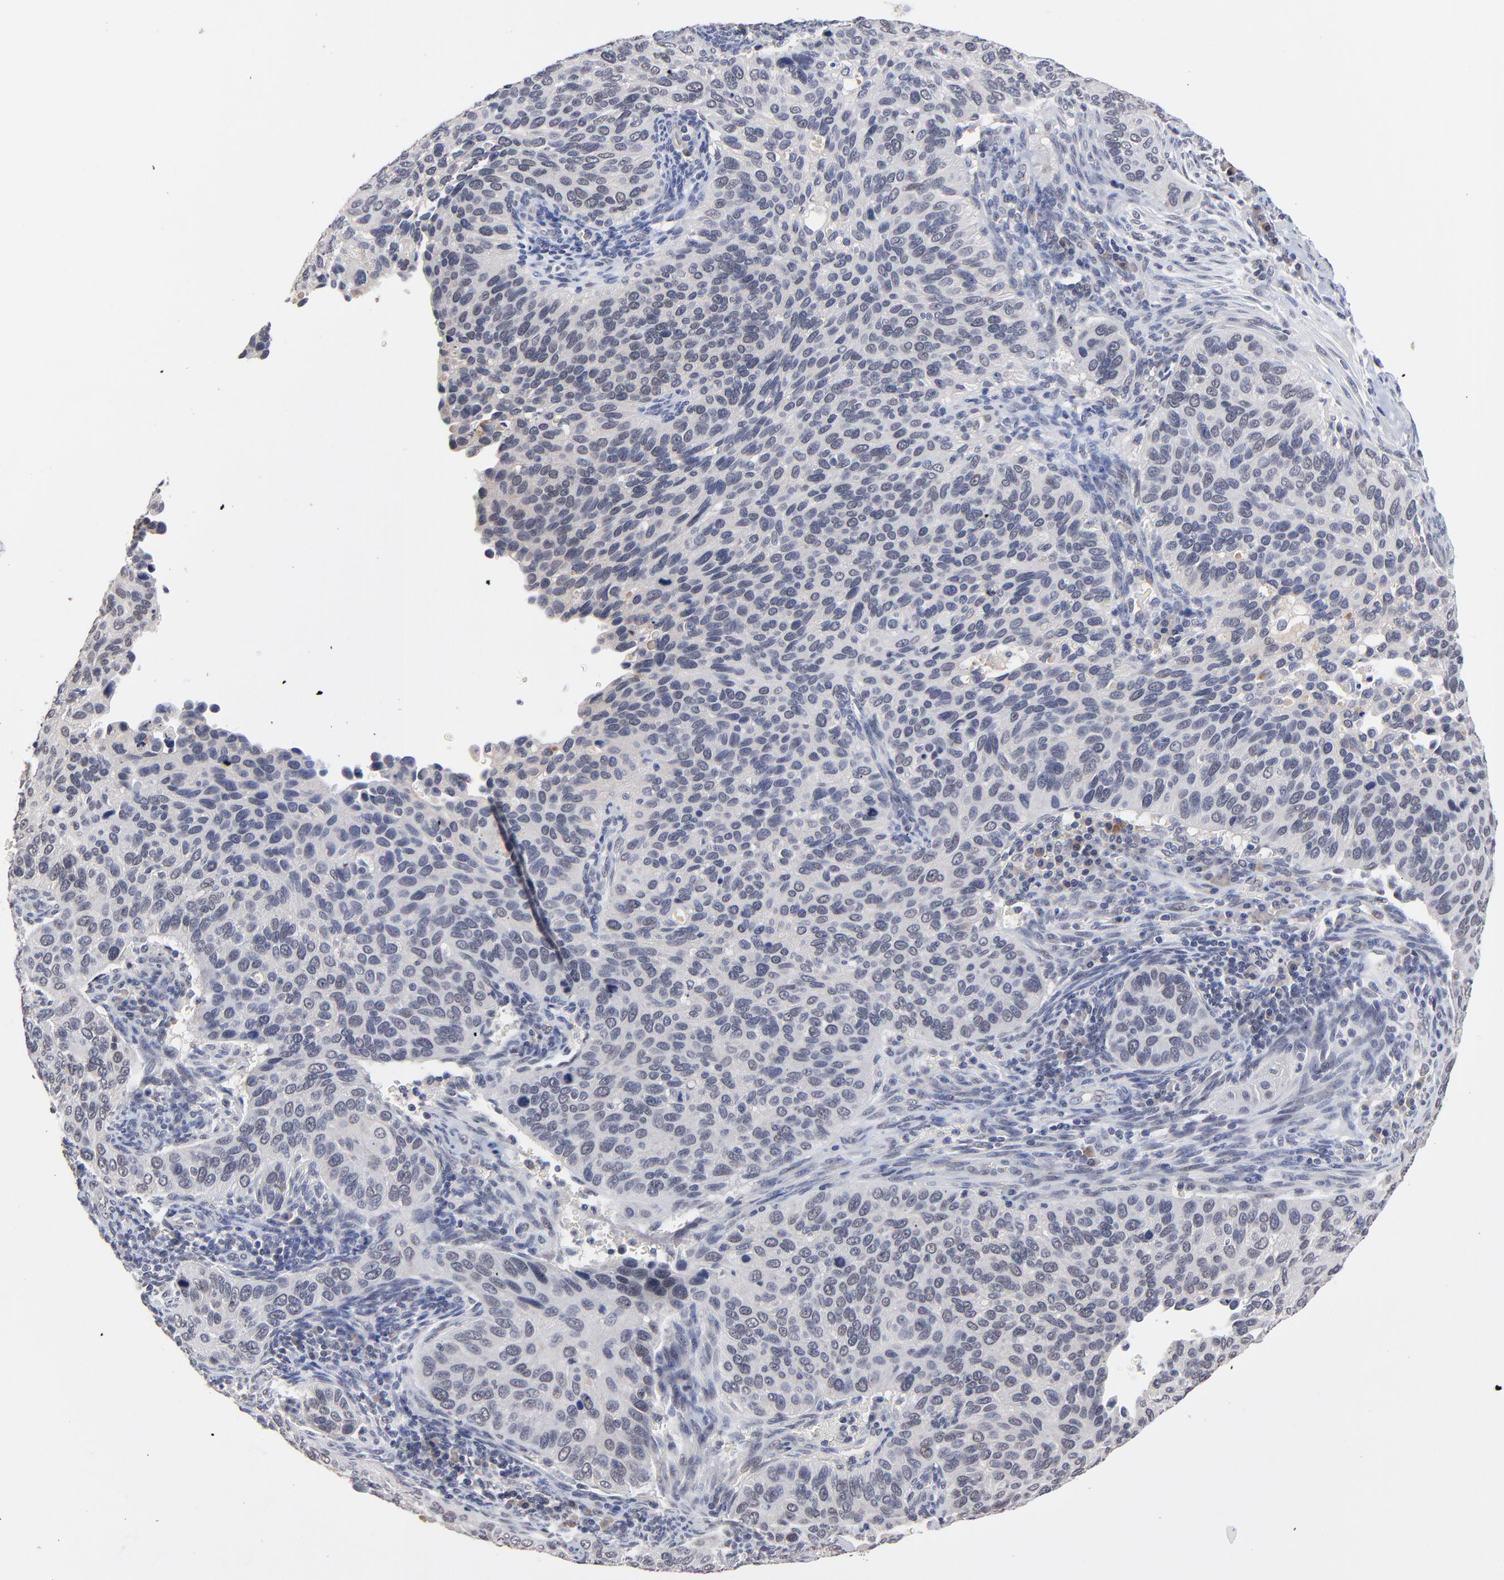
{"staining": {"intensity": "negative", "quantity": "none", "location": "none"}, "tissue": "cervical cancer", "cell_type": "Tumor cells", "image_type": "cancer", "snomed": [{"axis": "morphology", "description": "Adenocarcinoma, NOS"}, {"axis": "topography", "description": "Cervix"}], "caption": "Human adenocarcinoma (cervical) stained for a protein using immunohistochemistry reveals no expression in tumor cells.", "gene": "FAM199X", "patient": {"sex": "female", "age": 29}}